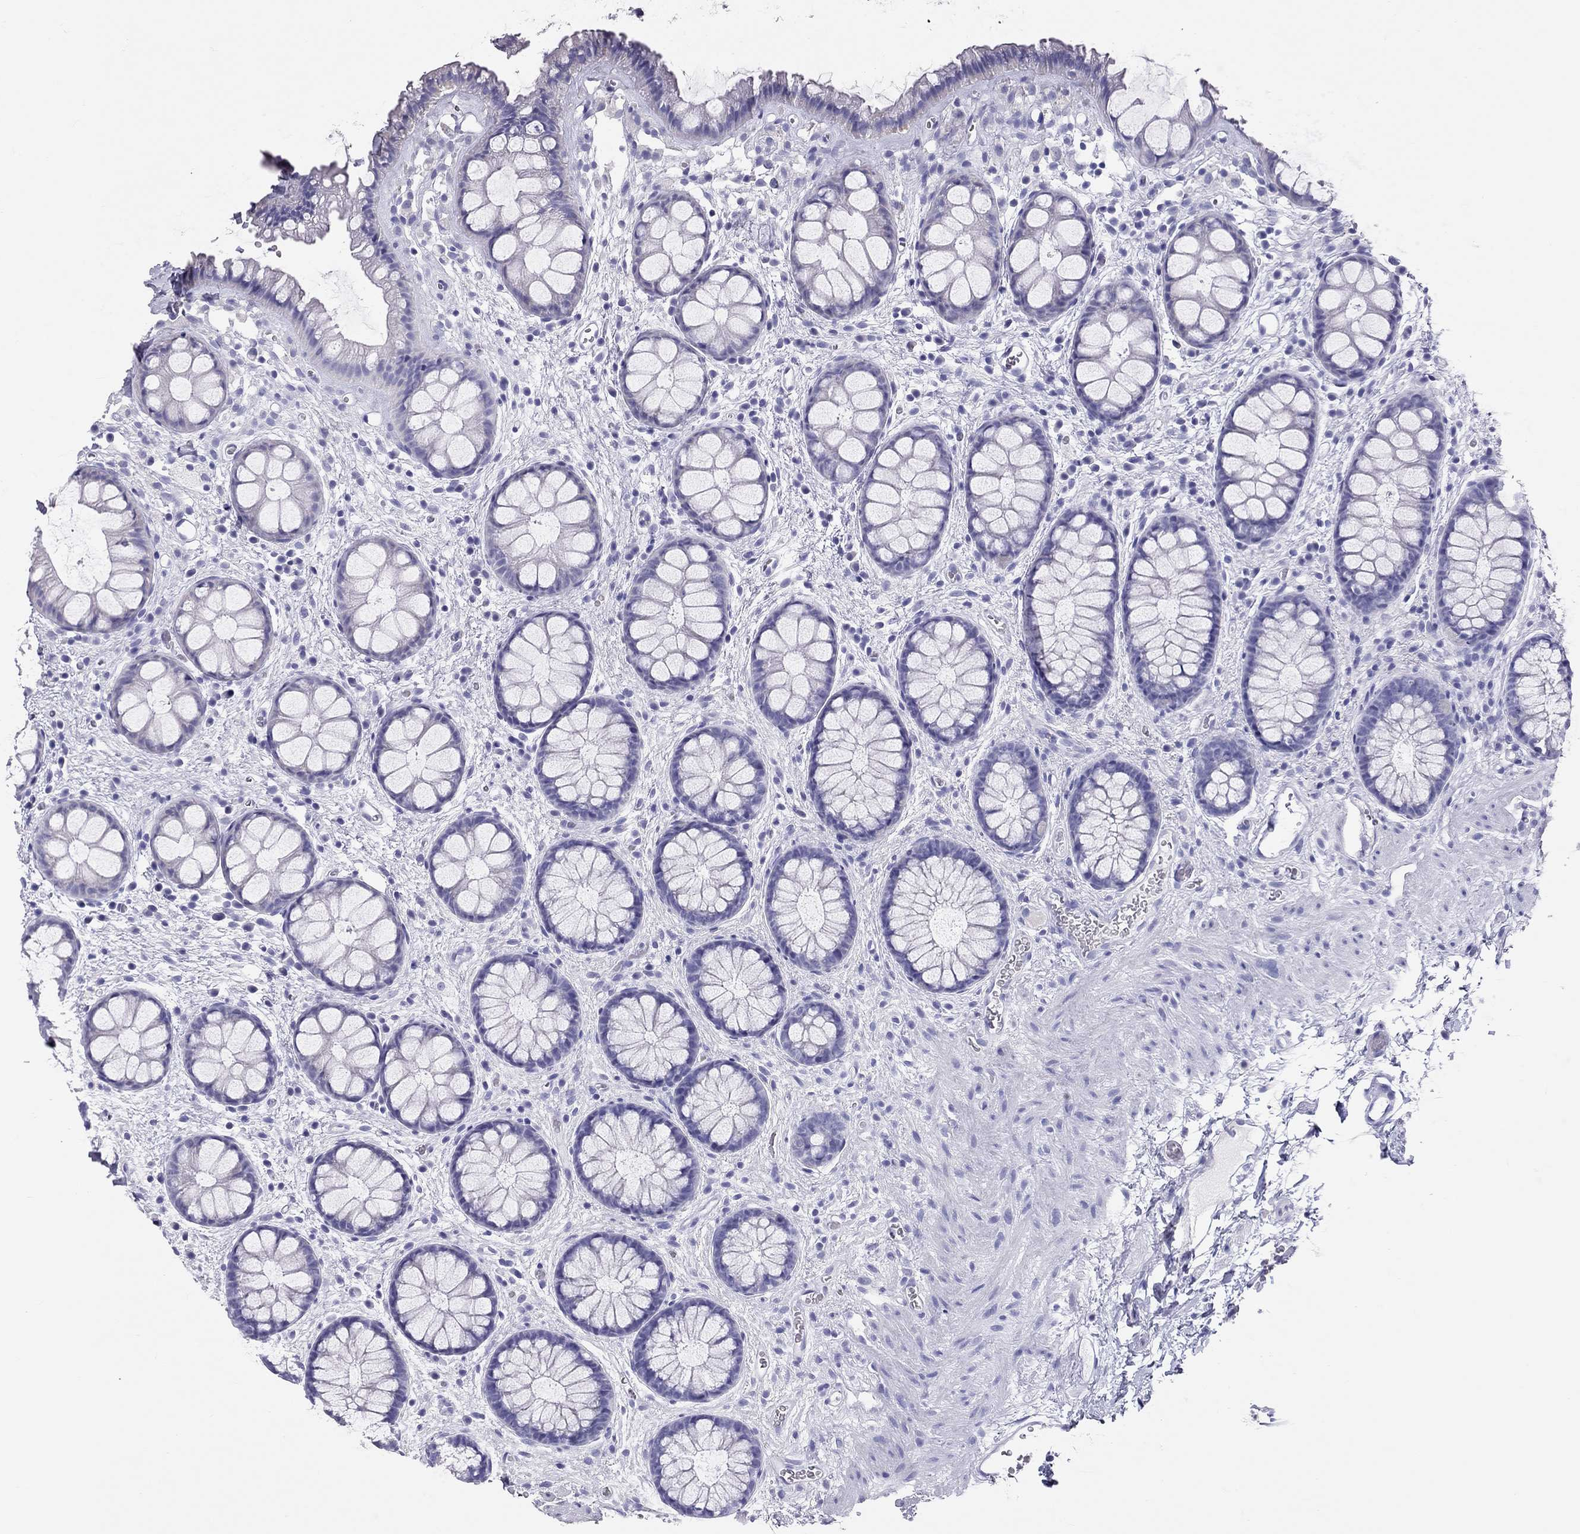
{"staining": {"intensity": "negative", "quantity": "none", "location": "none"}, "tissue": "rectum", "cell_type": "Glandular cells", "image_type": "normal", "snomed": [{"axis": "morphology", "description": "Normal tissue, NOS"}, {"axis": "topography", "description": "Rectum"}], "caption": "Immunohistochemistry image of benign rectum: rectum stained with DAB reveals no significant protein staining in glandular cells. The staining was performed using DAB to visualize the protein expression in brown, while the nuclei were stained in blue with hematoxylin (Magnification: 20x).", "gene": "PSMB11", "patient": {"sex": "female", "age": 62}}